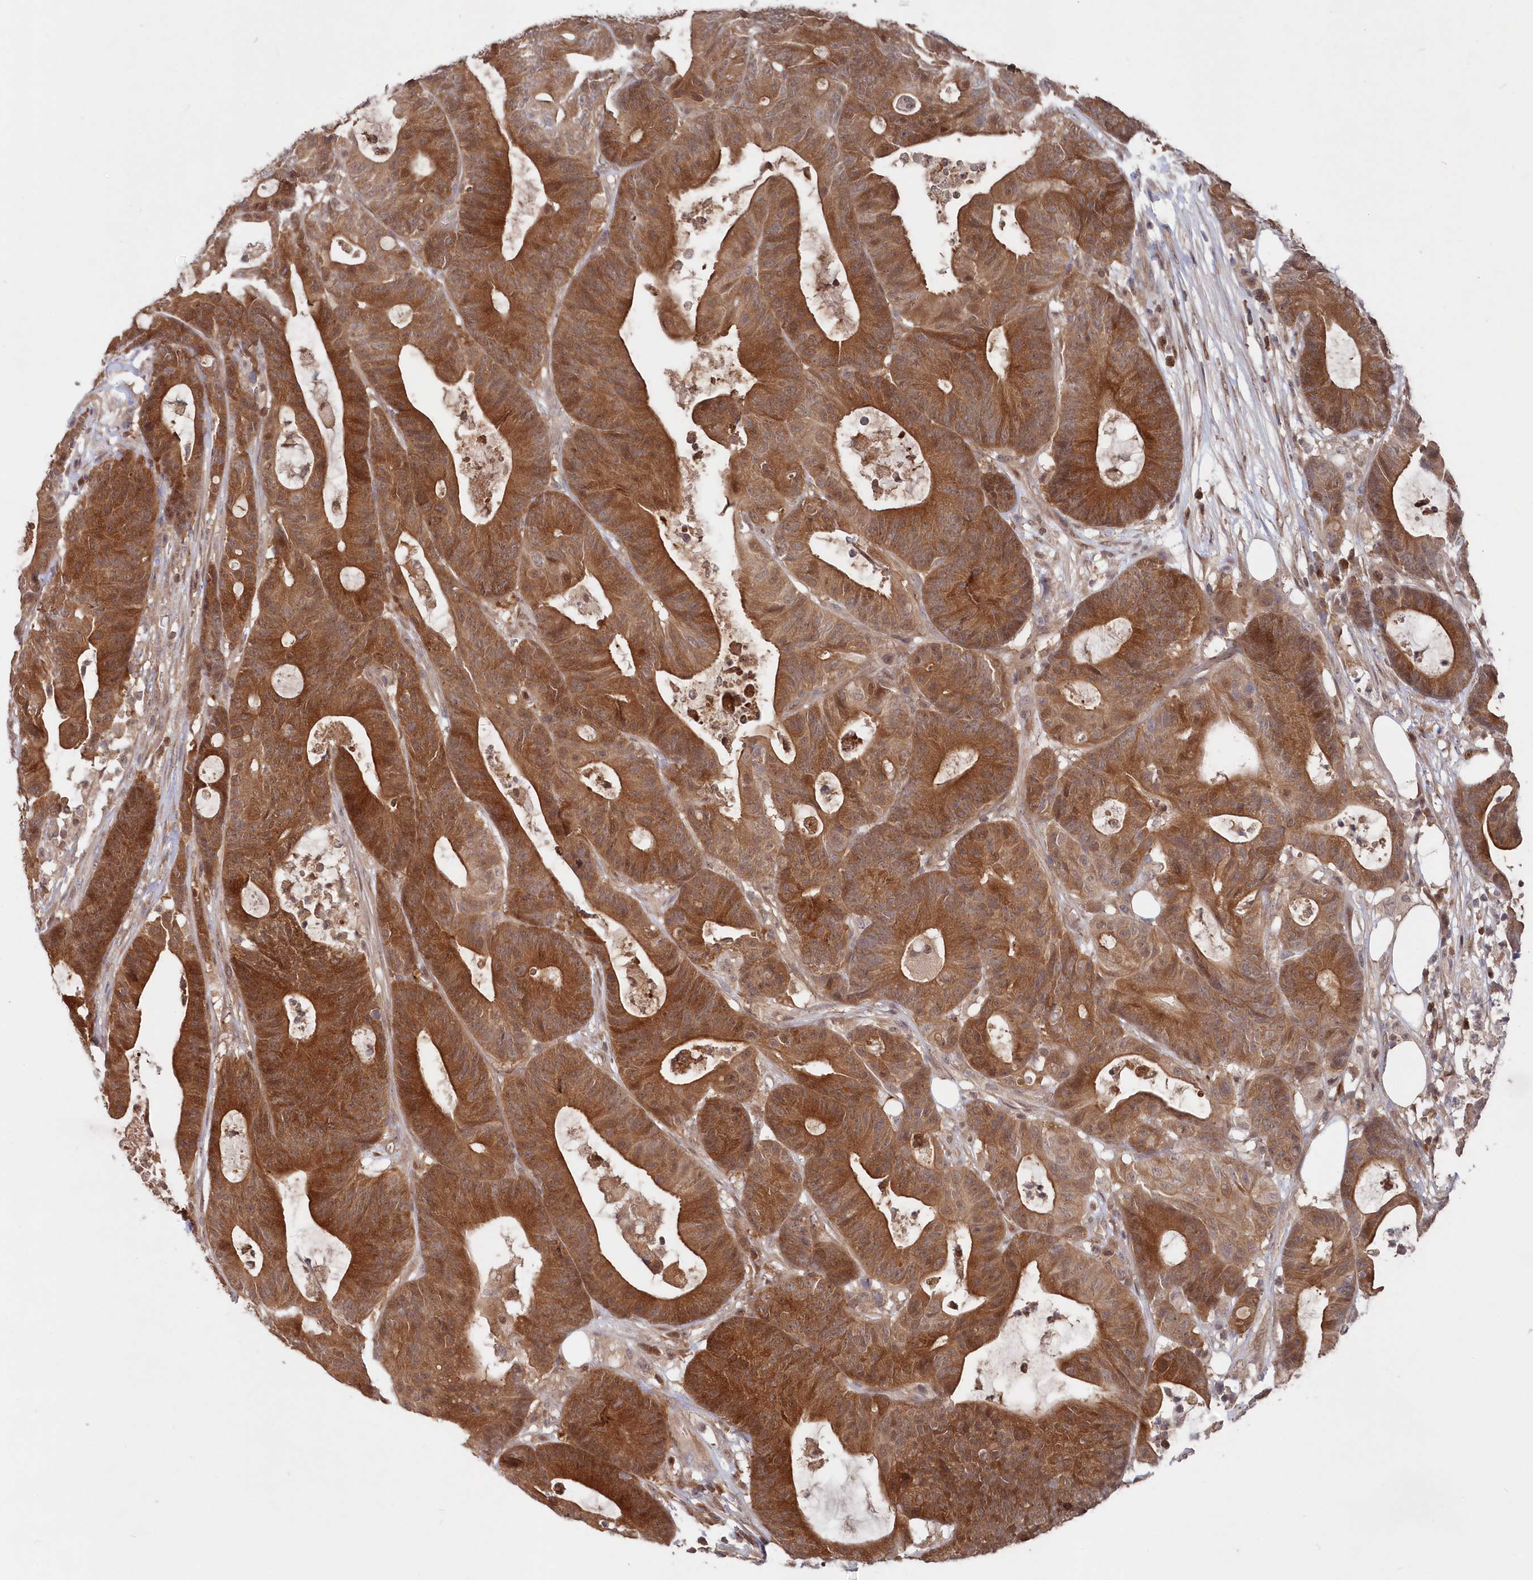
{"staining": {"intensity": "strong", "quantity": ">75%", "location": "cytoplasmic/membranous"}, "tissue": "colorectal cancer", "cell_type": "Tumor cells", "image_type": "cancer", "snomed": [{"axis": "morphology", "description": "Adenocarcinoma, NOS"}, {"axis": "topography", "description": "Colon"}], "caption": "Immunohistochemistry of adenocarcinoma (colorectal) displays high levels of strong cytoplasmic/membranous staining in approximately >75% of tumor cells. The protein is shown in brown color, while the nuclei are stained blue.", "gene": "ABHD14B", "patient": {"sex": "female", "age": 84}}